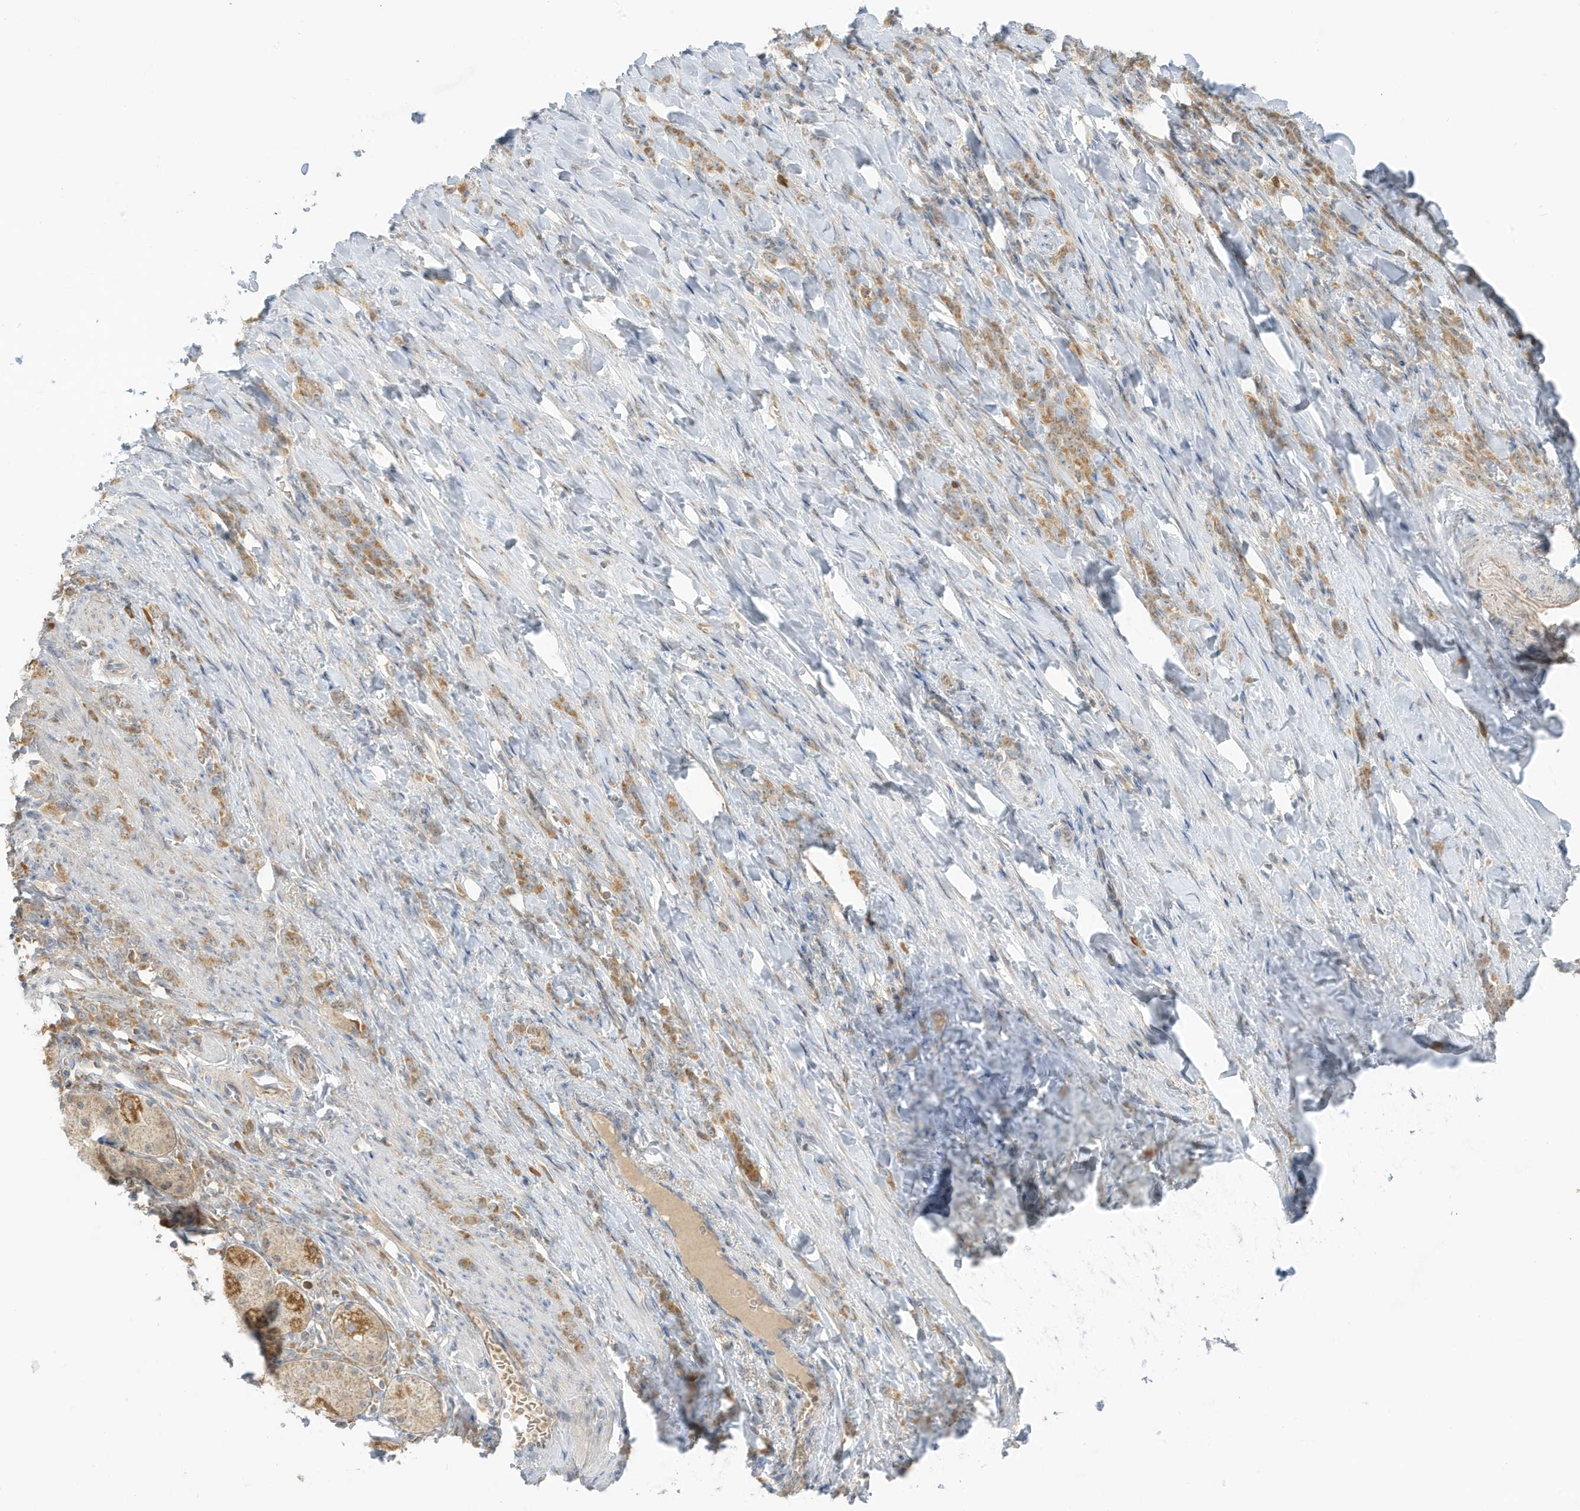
{"staining": {"intensity": "moderate", "quantity": ">75%", "location": "cytoplasmic/membranous"}, "tissue": "stomach cancer", "cell_type": "Tumor cells", "image_type": "cancer", "snomed": [{"axis": "morphology", "description": "Normal tissue, NOS"}, {"axis": "morphology", "description": "Adenocarcinoma, NOS"}, {"axis": "topography", "description": "Stomach"}], "caption": "Moderate cytoplasmic/membranous protein staining is appreciated in approximately >75% of tumor cells in stomach cancer.", "gene": "NPPC", "patient": {"sex": "male", "age": 82}}